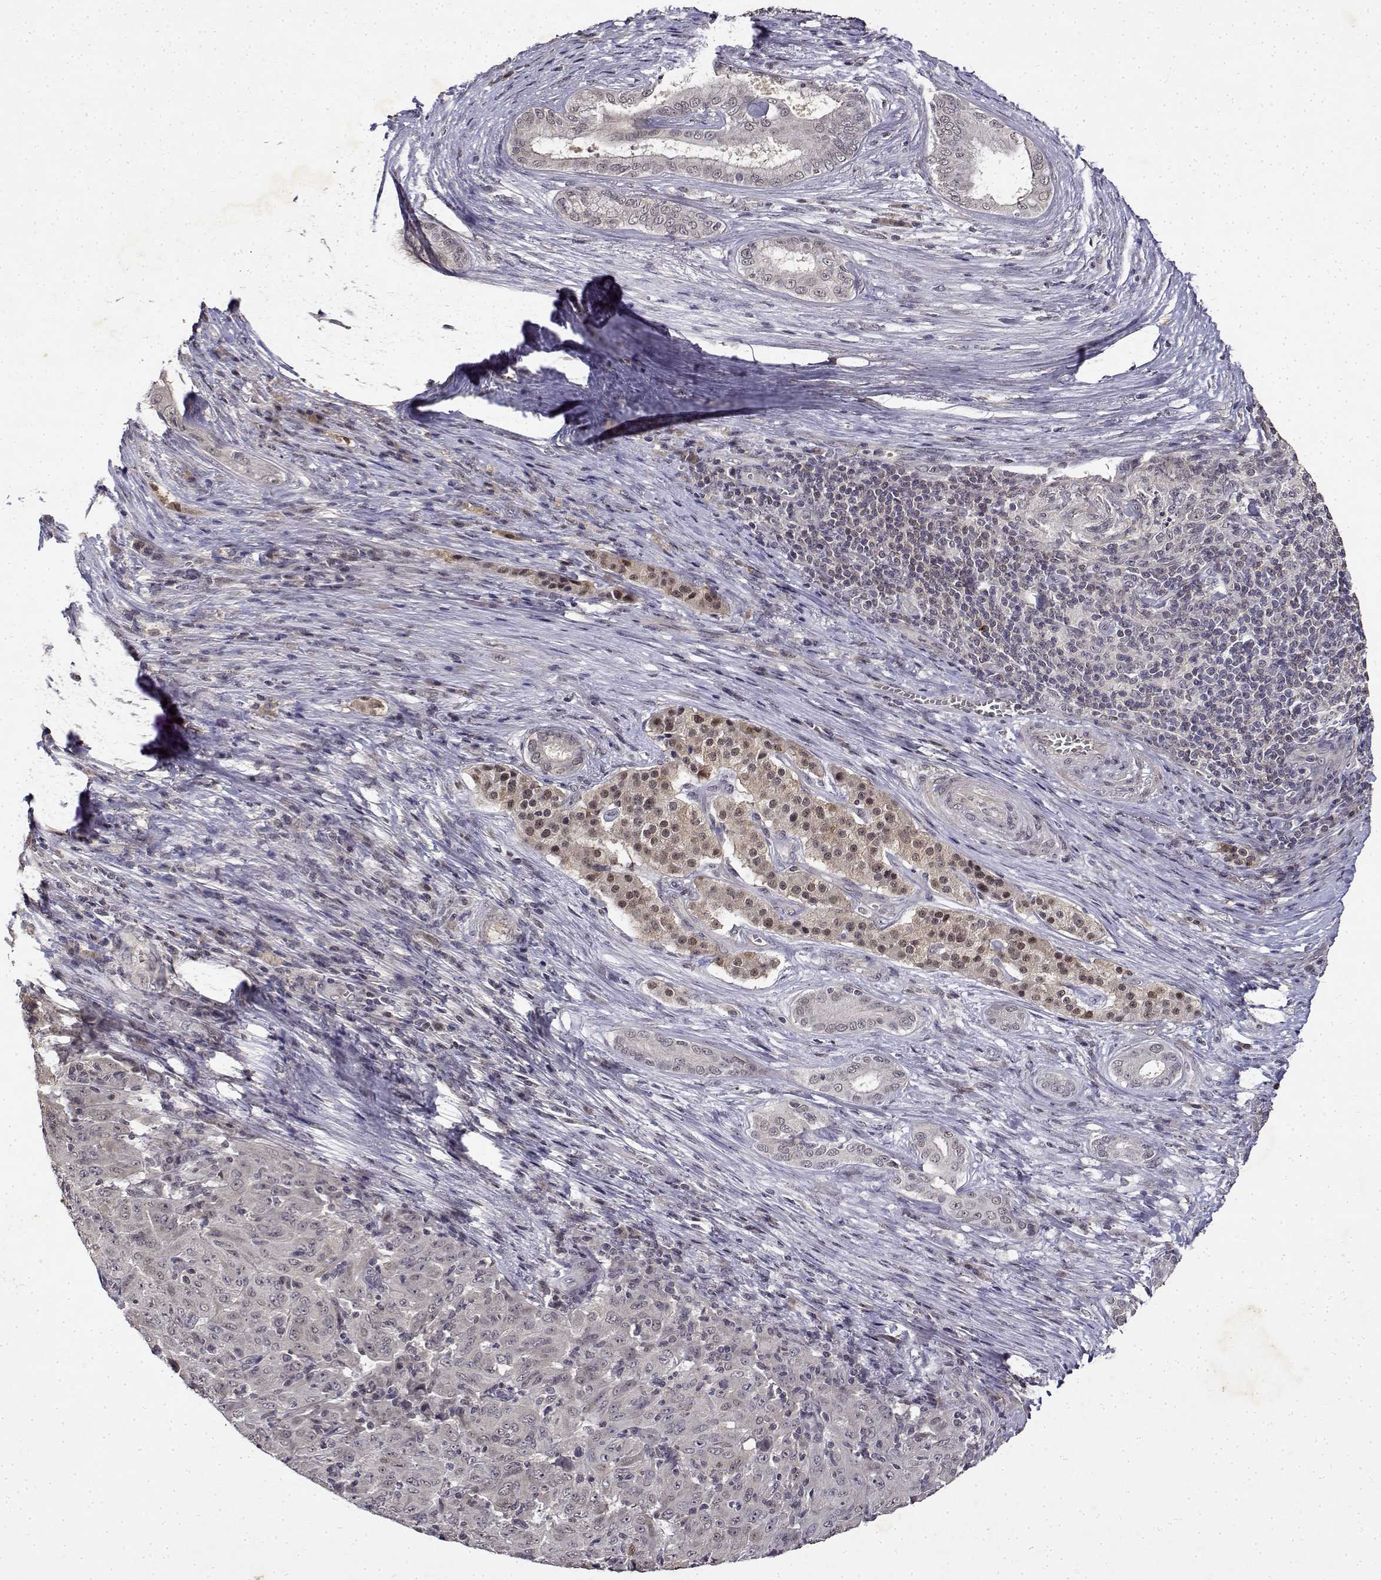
{"staining": {"intensity": "weak", "quantity": "<25%", "location": "cytoplasmic/membranous"}, "tissue": "pancreatic cancer", "cell_type": "Tumor cells", "image_type": "cancer", "snomed": [{"axis": "morphology", "description": "Adenocarcinoma, NOS"}, {"axis": "topography", "description": "Pancreas"}], "caption": "Immunohistochemistry (IHC) image of neoplastic tissue: pancreatic cancer stained with DAB displays no significant protein positivity in tumor cells.", "gene": "BDNF", "patient": {"sex": "male", "age": 63}}